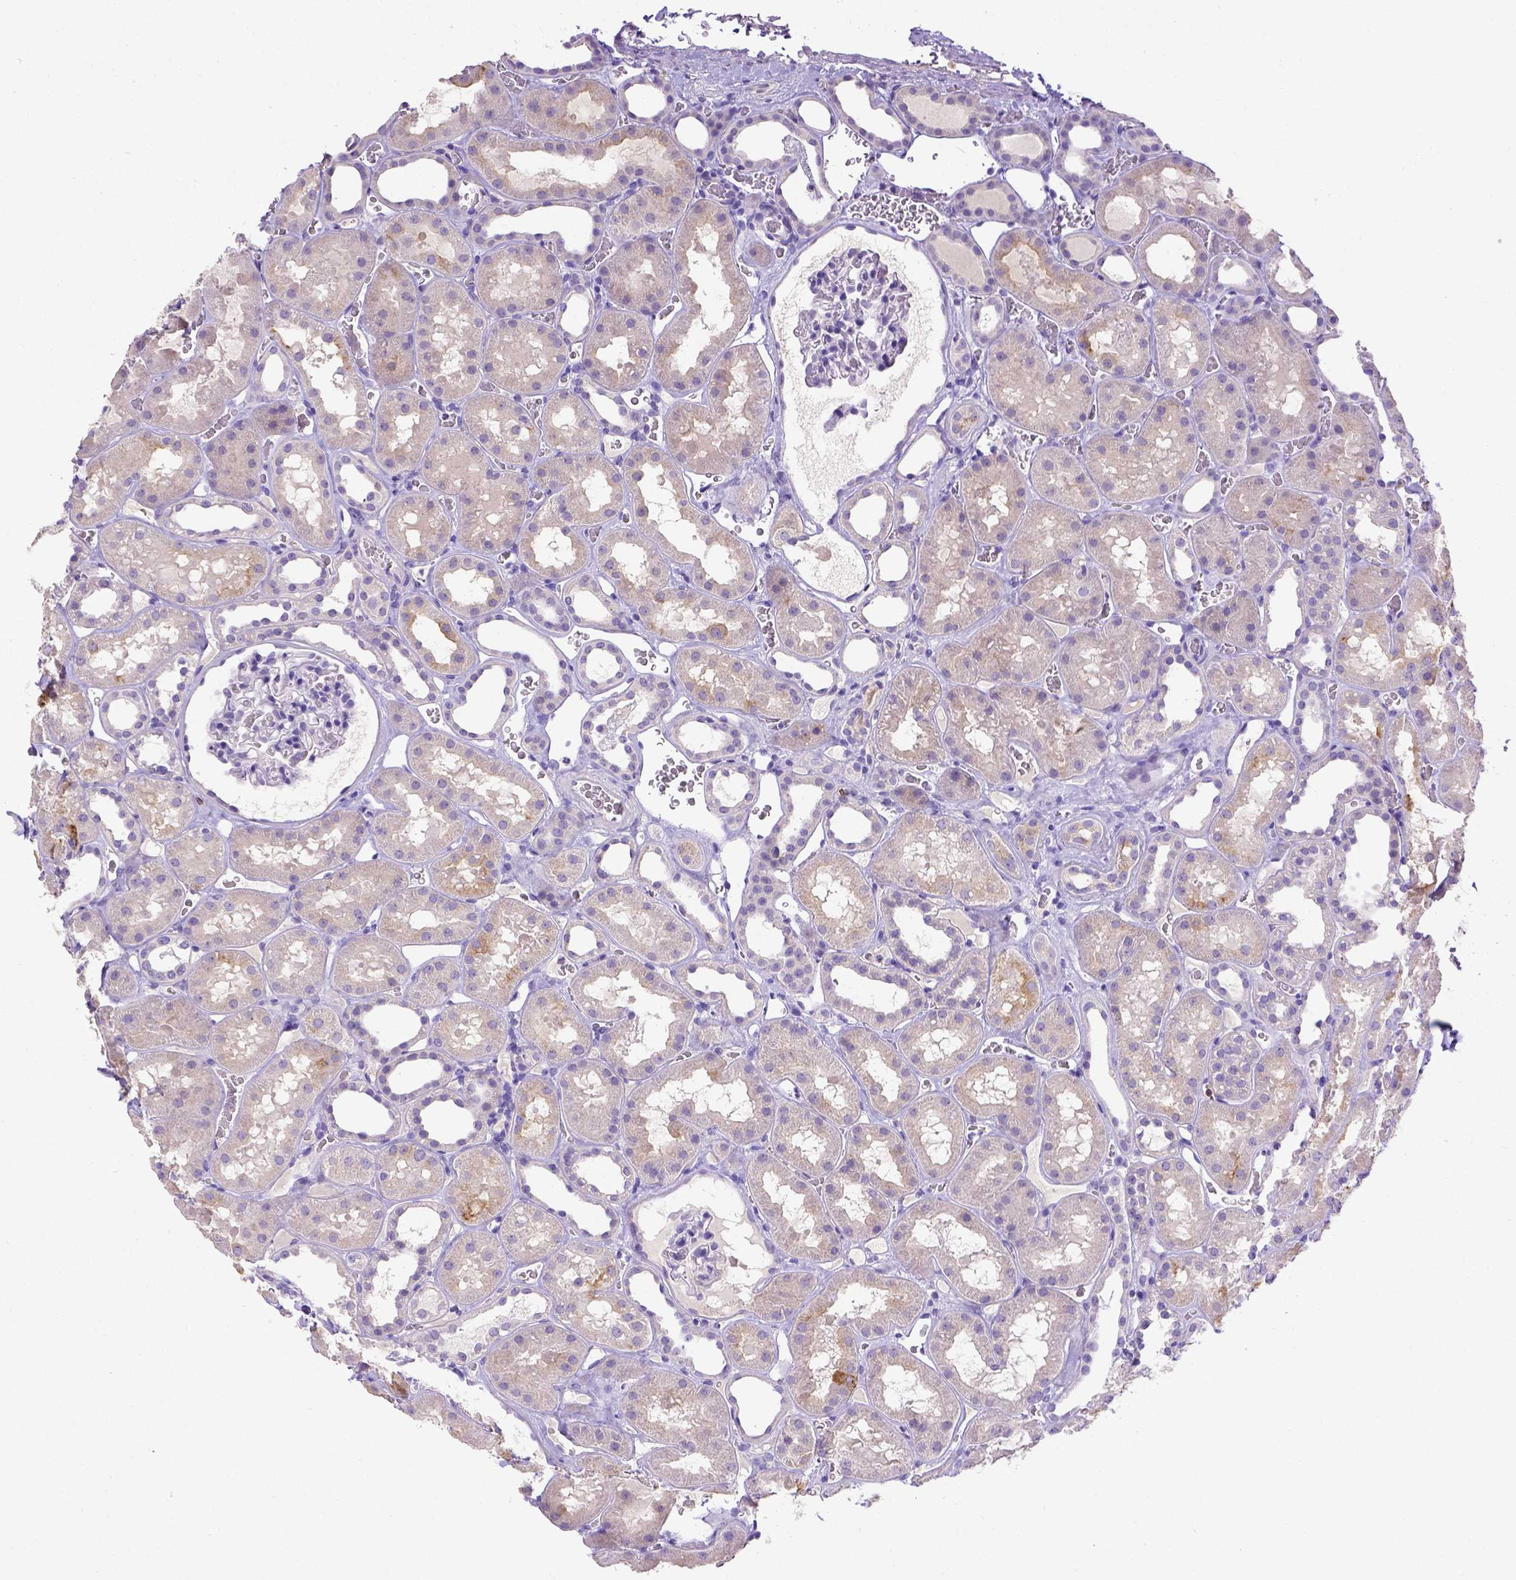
{"staining": {"intensity": "moderate", "quantity": "<25%", "location": "cytoplasmic/membranous"}, "tissue": "kidney", "cell_type": "Cells in glomeruli", "image_type": "normal", "snomed": [{"axis": "morphology", "description": "Normal tissue, NOS"}, {"axis": "topography", "description": "Kidney"}], "caption": "Kidney stained with a brown dye reveals moderate cytoplasmic/membranous positive expression in about <25% of cells in glomeruli.", "gene": "B3GAT1", "patient": {"sex": "female", "age": 41}}